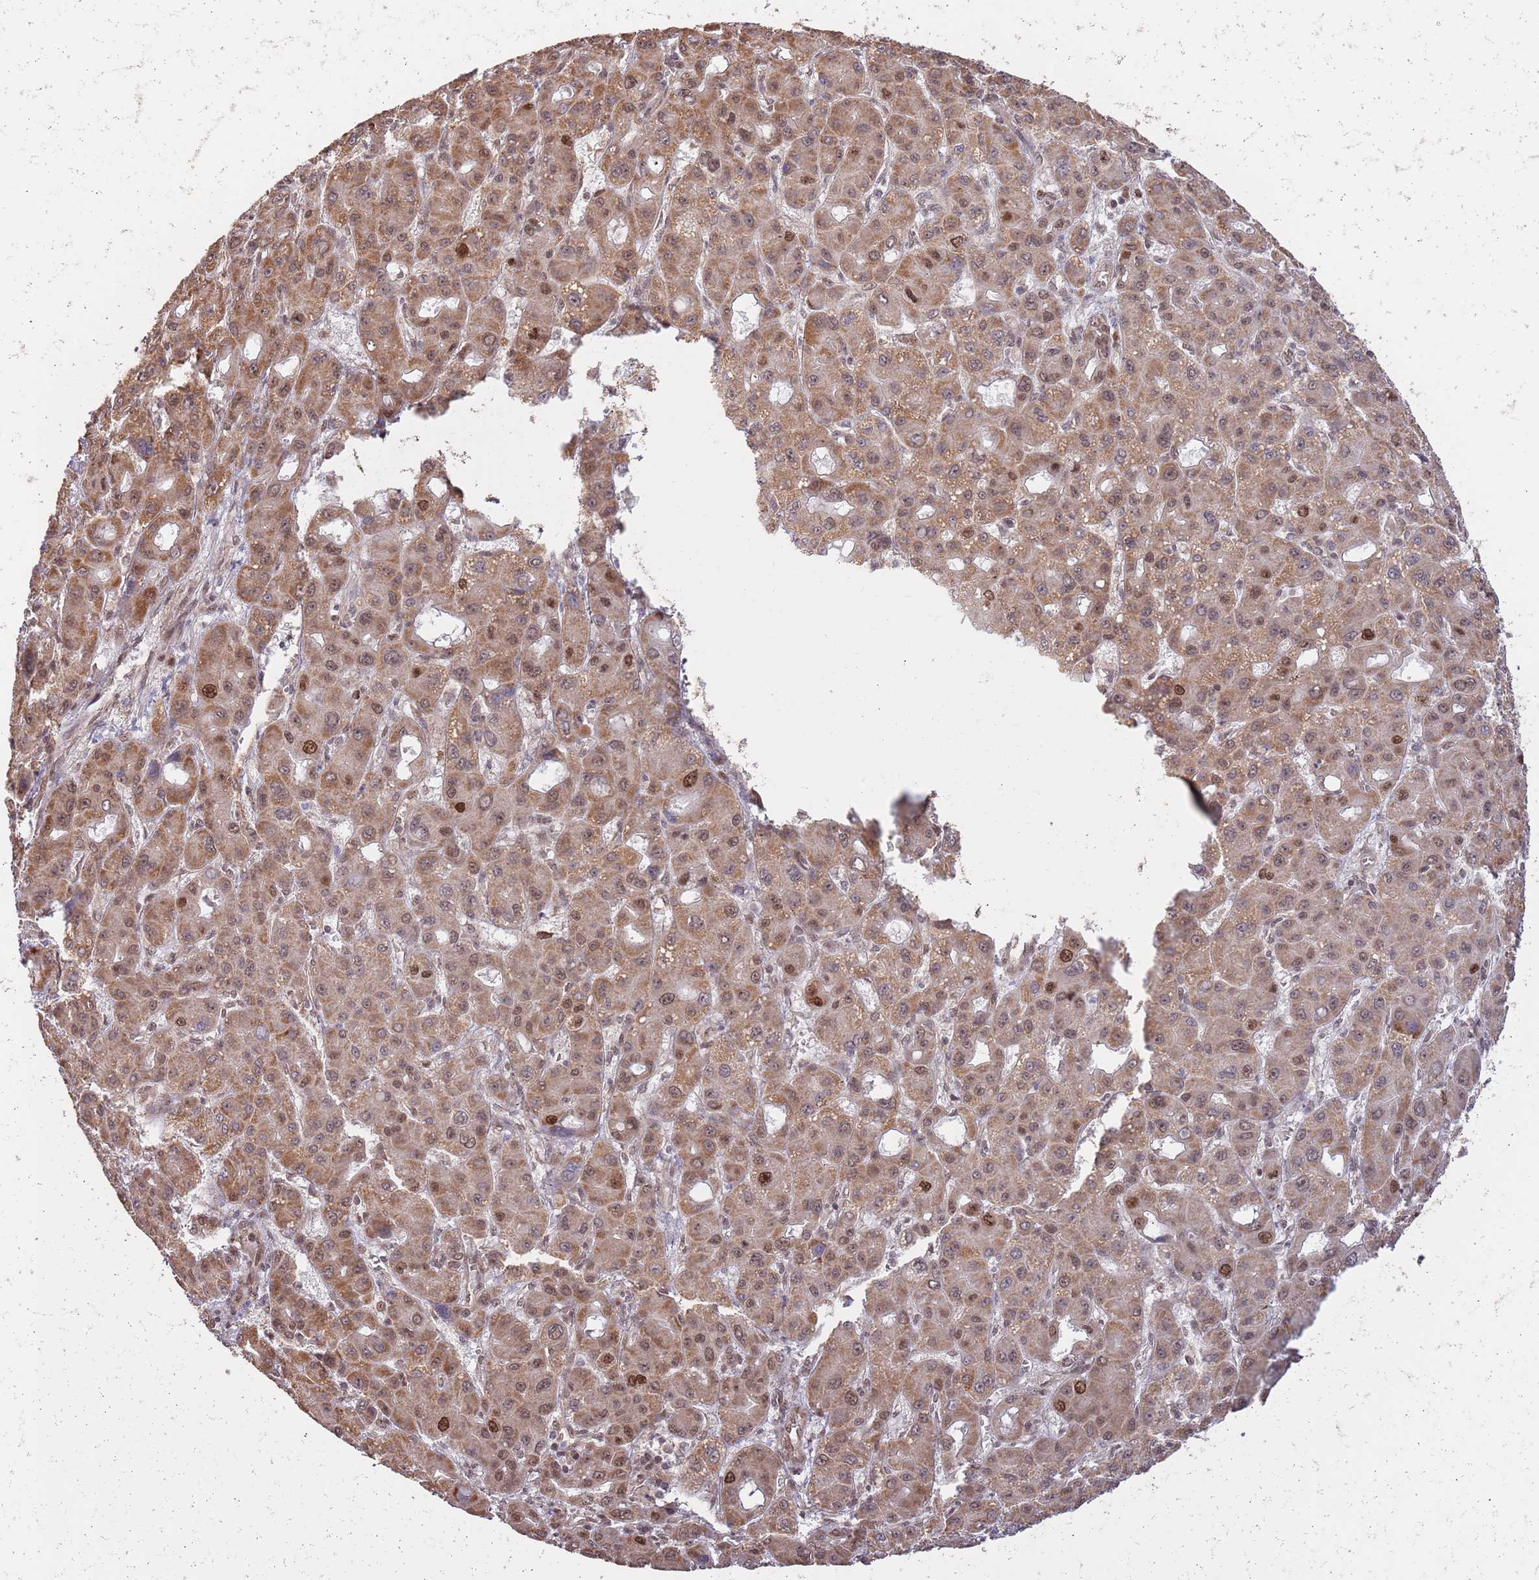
{"staining": {"intensity": "moderate", "quantity": ">75%", "location": "cytoplasmic/membranous,nuclear"}, "tissue": "liver cancer", "cell_type": "Tumor cells", "image_type": "cancer", "snomed": [{"axis": "morphology", "description": "Carcinoma, Hepatocellular, NOS"}, {"axis": "topography", "description": "Liver"}], "caption": "DAB immunohistochemical staining of human hepatocellular carcinoma (liver) shows moderate cytoplasmic/membranous and nuclear protein expression in approximately >75% of tumor cells.", "gene": "RIF1", "patient": {"sex": "male", "age": 55}}